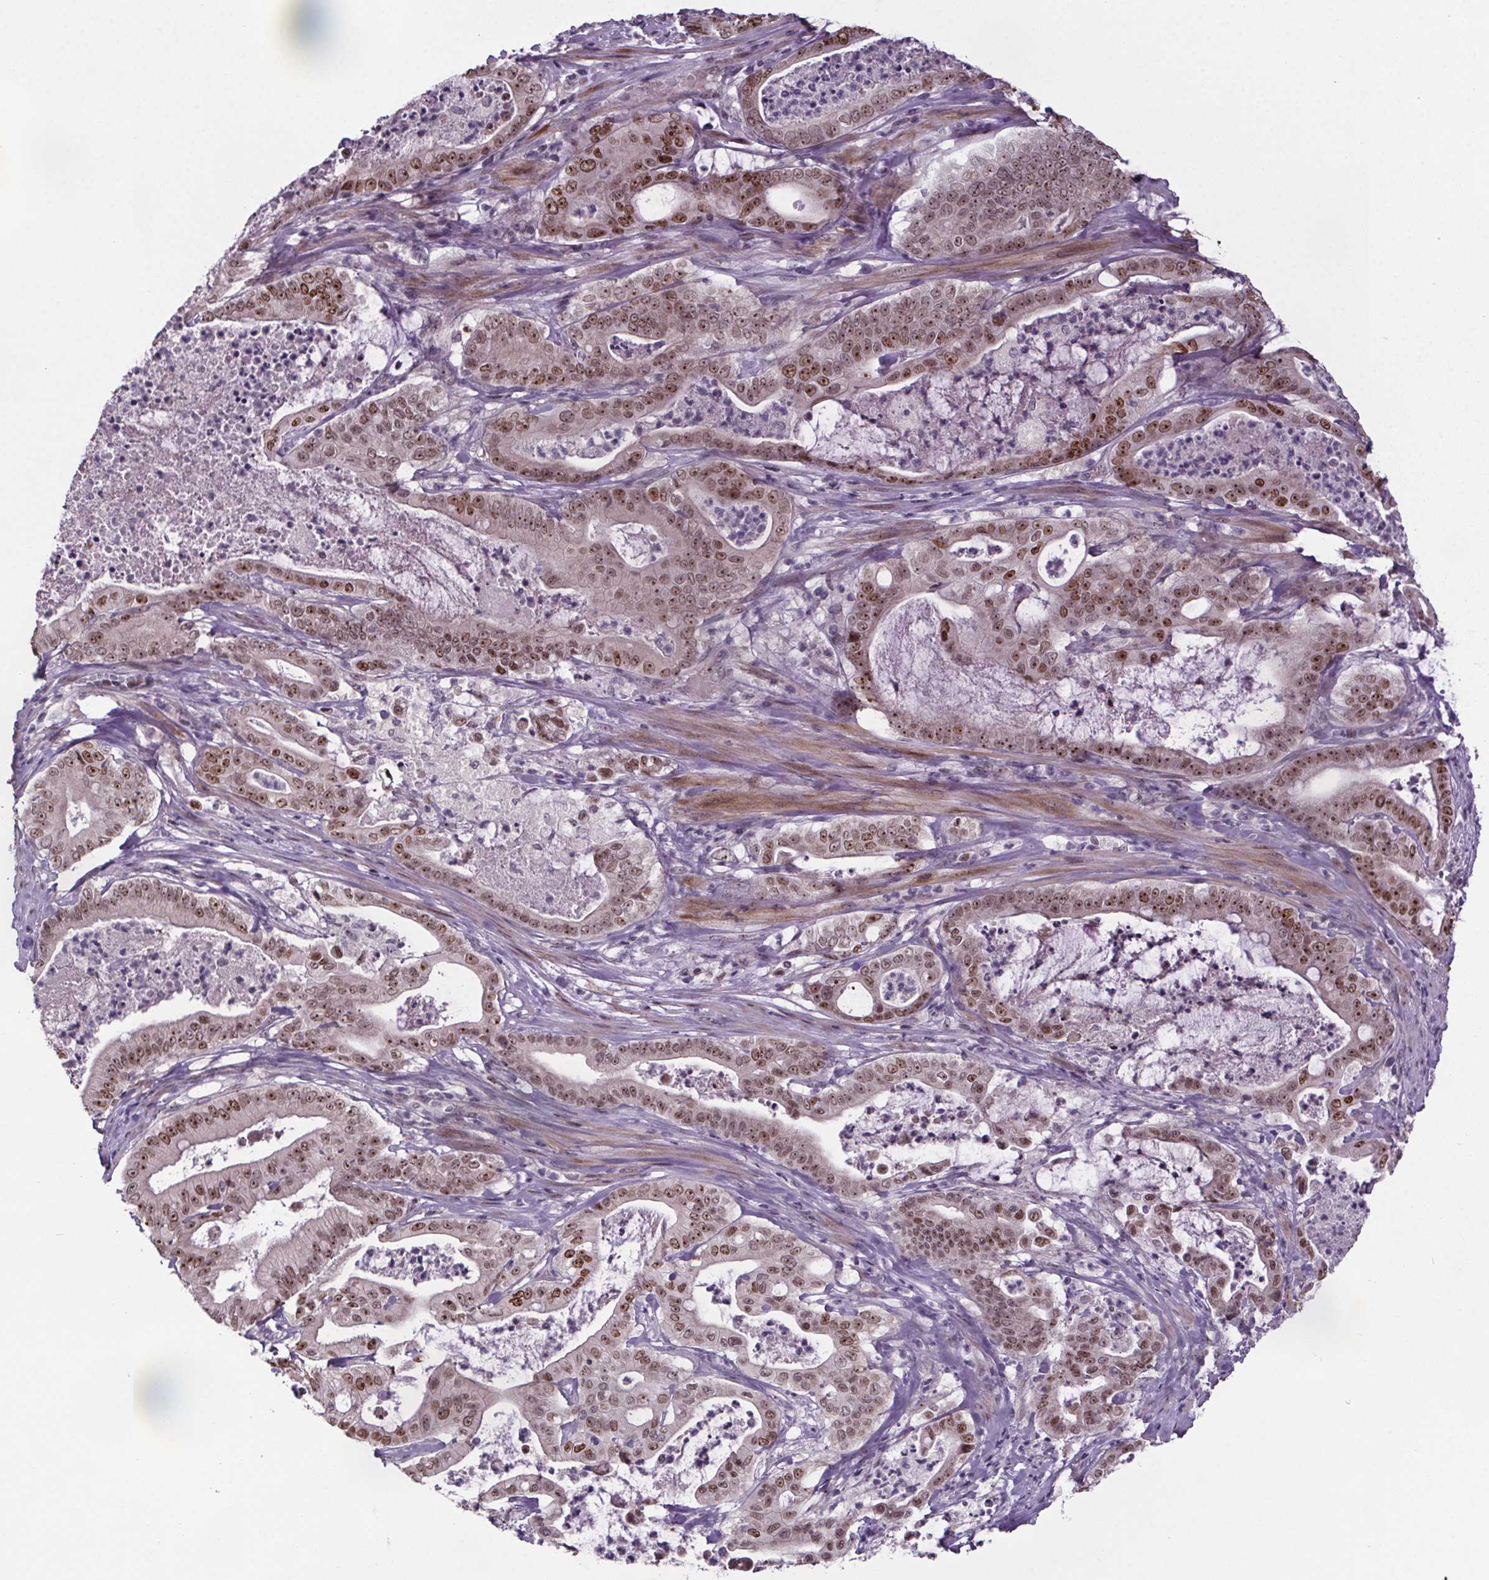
{"staining": {"intensity": "moderate", "quantity": ">75%", "location": "nuclear"}, "tissue": "pancreatic cancer", "cell_type": "Tumor cells", "image_type": "cancer", "snomed": [{"axis": "morphology", "description": "Adenocarcinoma, NOS"}, {"axis": "topography", "description": "Pancreas"}], "caption": "An IHC photomicrograph of tumor tissue is shown. Protein staining in brown highlights moderate nuclear positivity in pancreatic adenocarcinoma within tumor cells.", "gene": "ATMIN", "patient": {"sex": "male", "age": 71}}